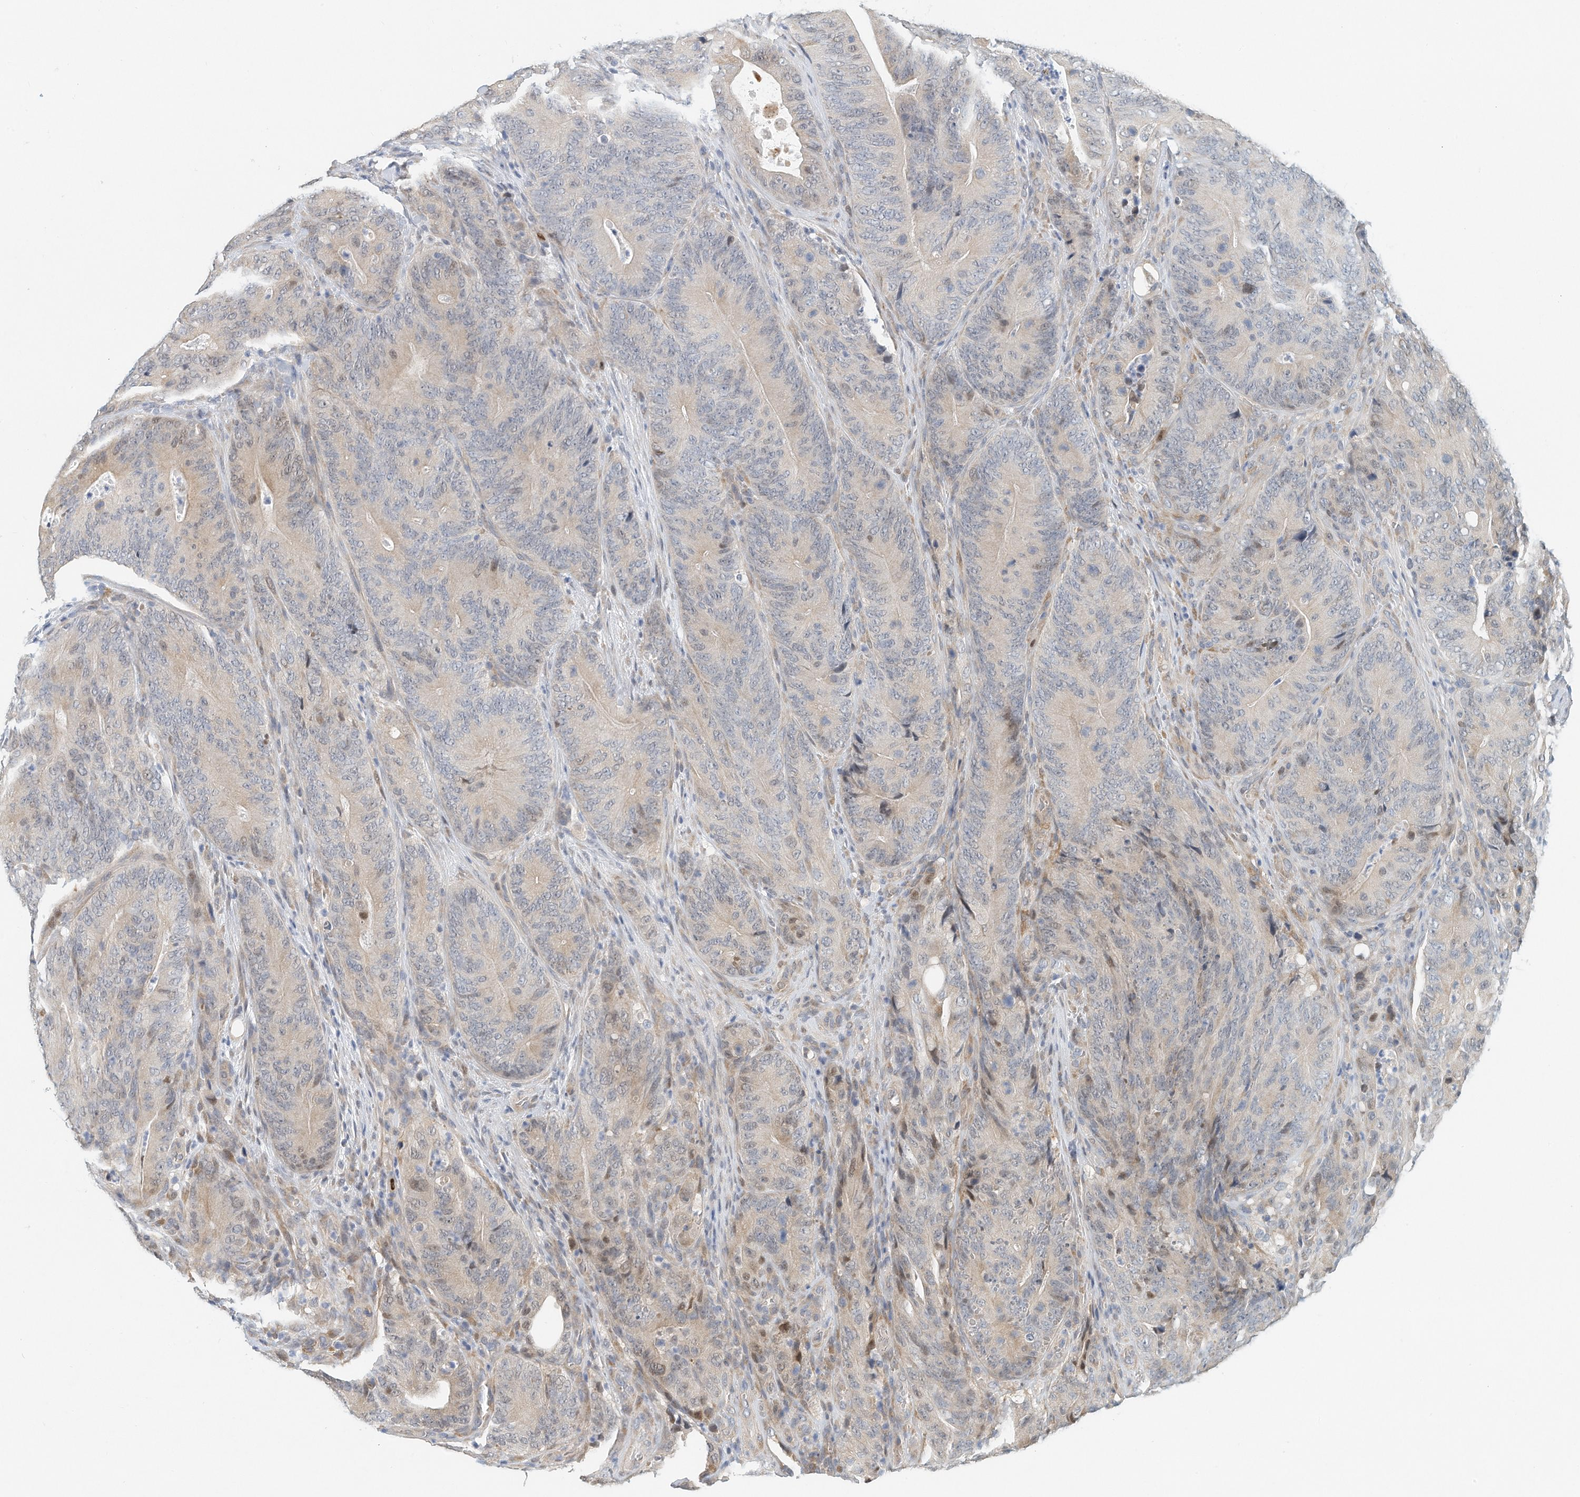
{"staining": {"intensity": "negative", "quantity": "none", "location": "none"}, "tissue": "colorectal cancer", "cell_type": "Tumor cells", "image_type": "cancer", "snomed": [{"axis": "morphology", "description": "Normal tissue, NOS"}, {"axis": "topography", "description": "Colon"}], "caption": "A high-resolution micrograph shows immunohistochemistry (IHC) staining of colorectal cancer, which shows no significant positivity in tumor cells. Brightfield microscopy of IHC stained with DAB (3,3'-diaminobenzidine) (brown) and hematoxylin (blue), captured at high magnification.", "gene": "ARHGAP28", "patient": {"sex": "female", "age": 82}}